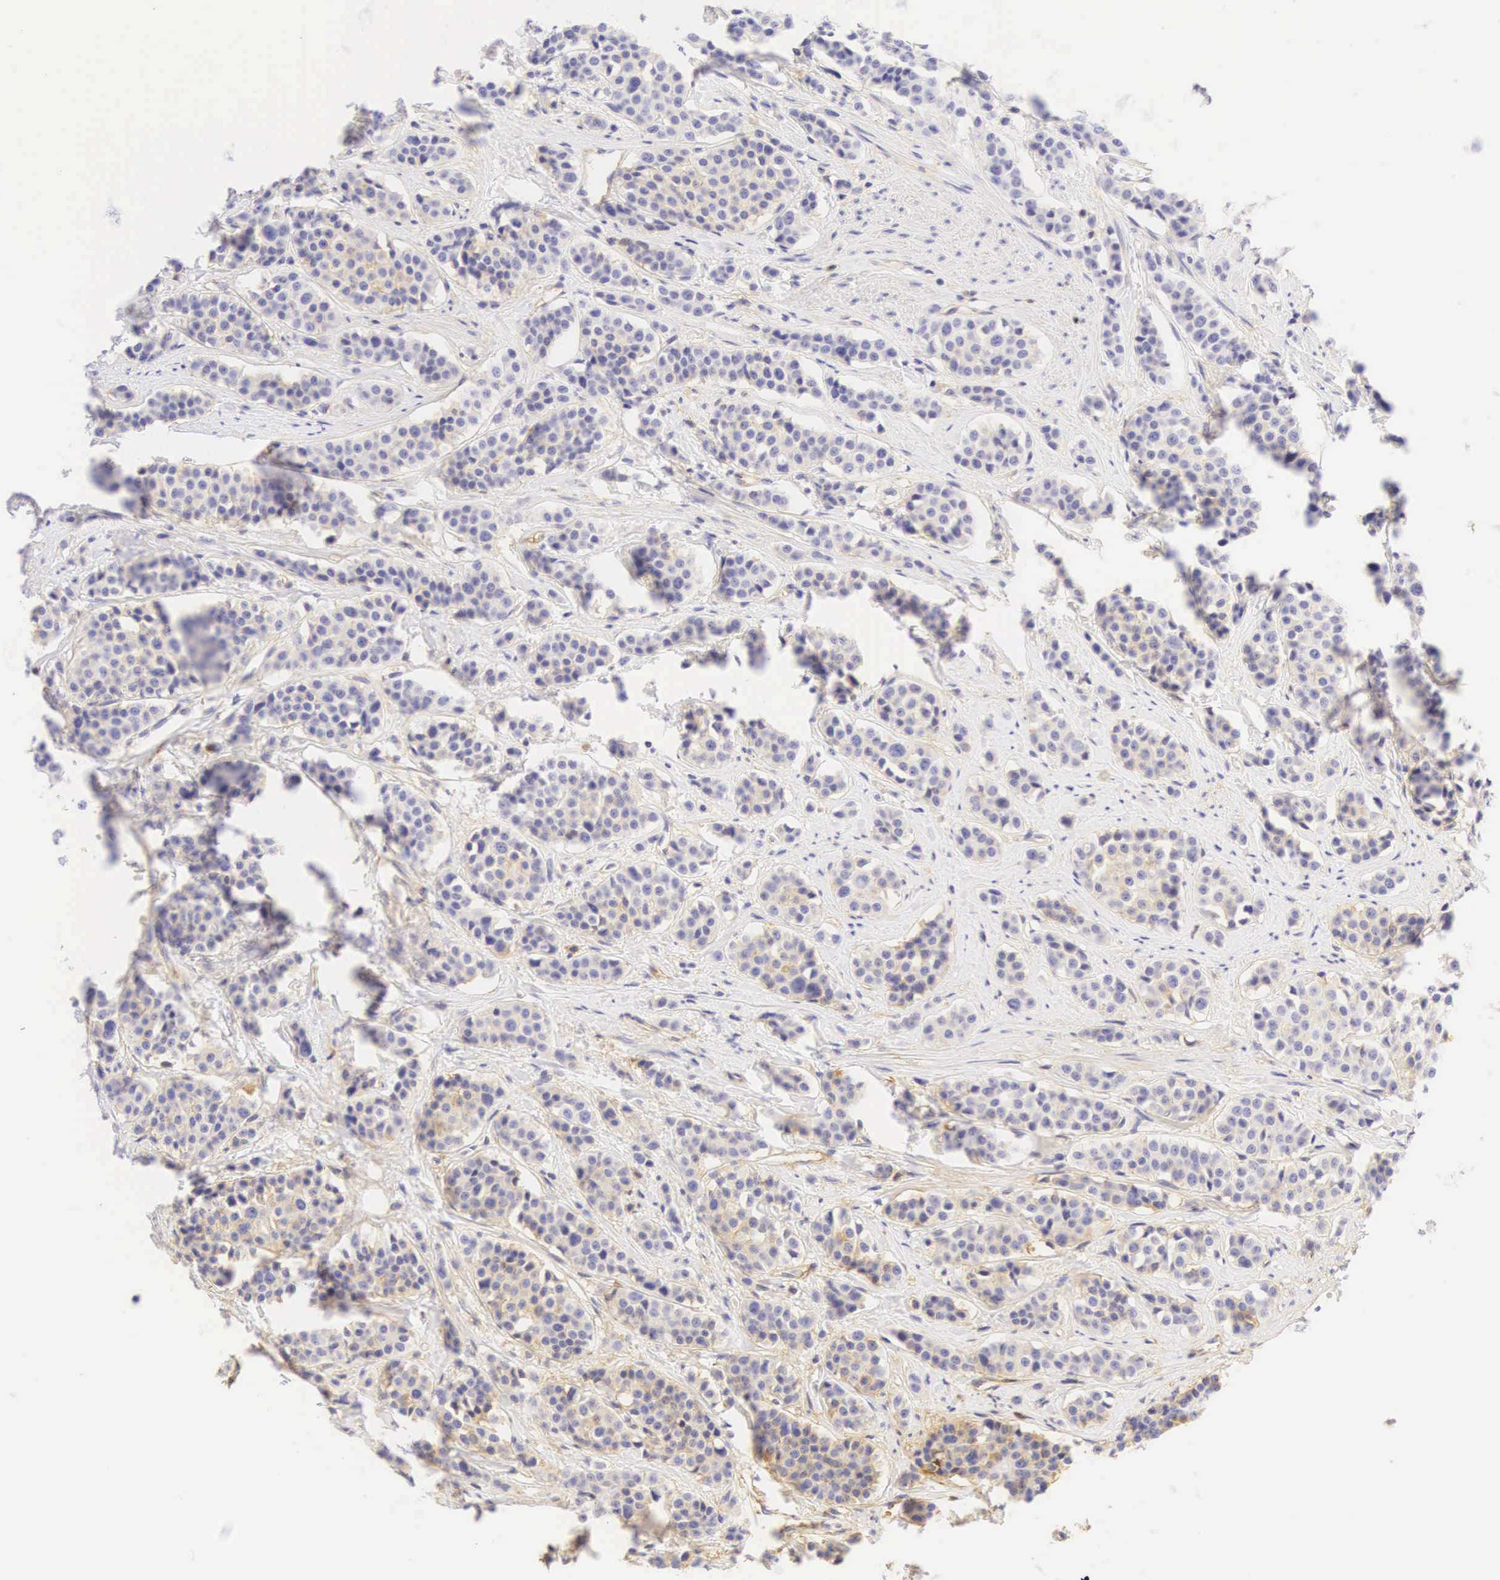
{"staining": {"intensity": "moderate", "quantity": "25%-75%", "location": "cytoplasmic/membranous"}, "tissue": "carcinoid", "cell_type": "Tumor cells", "image_type": "cancer", "snomed": [{"axis": "morphology", "description": "Carcinoid, malignant, NOS"}, {"axis": "topography", "description": "Small intestine"}], "caption": "Immunohistochemistry (IHC) photomicrograph of carcinoid (malignant) stained for a protein (brown), which shows medium levels of moderate cytoplasmic/membranous expression in about 25%-75% of tumor cells.", "gene": "CD99", "patient": {"sex": "male", "age": 60}}